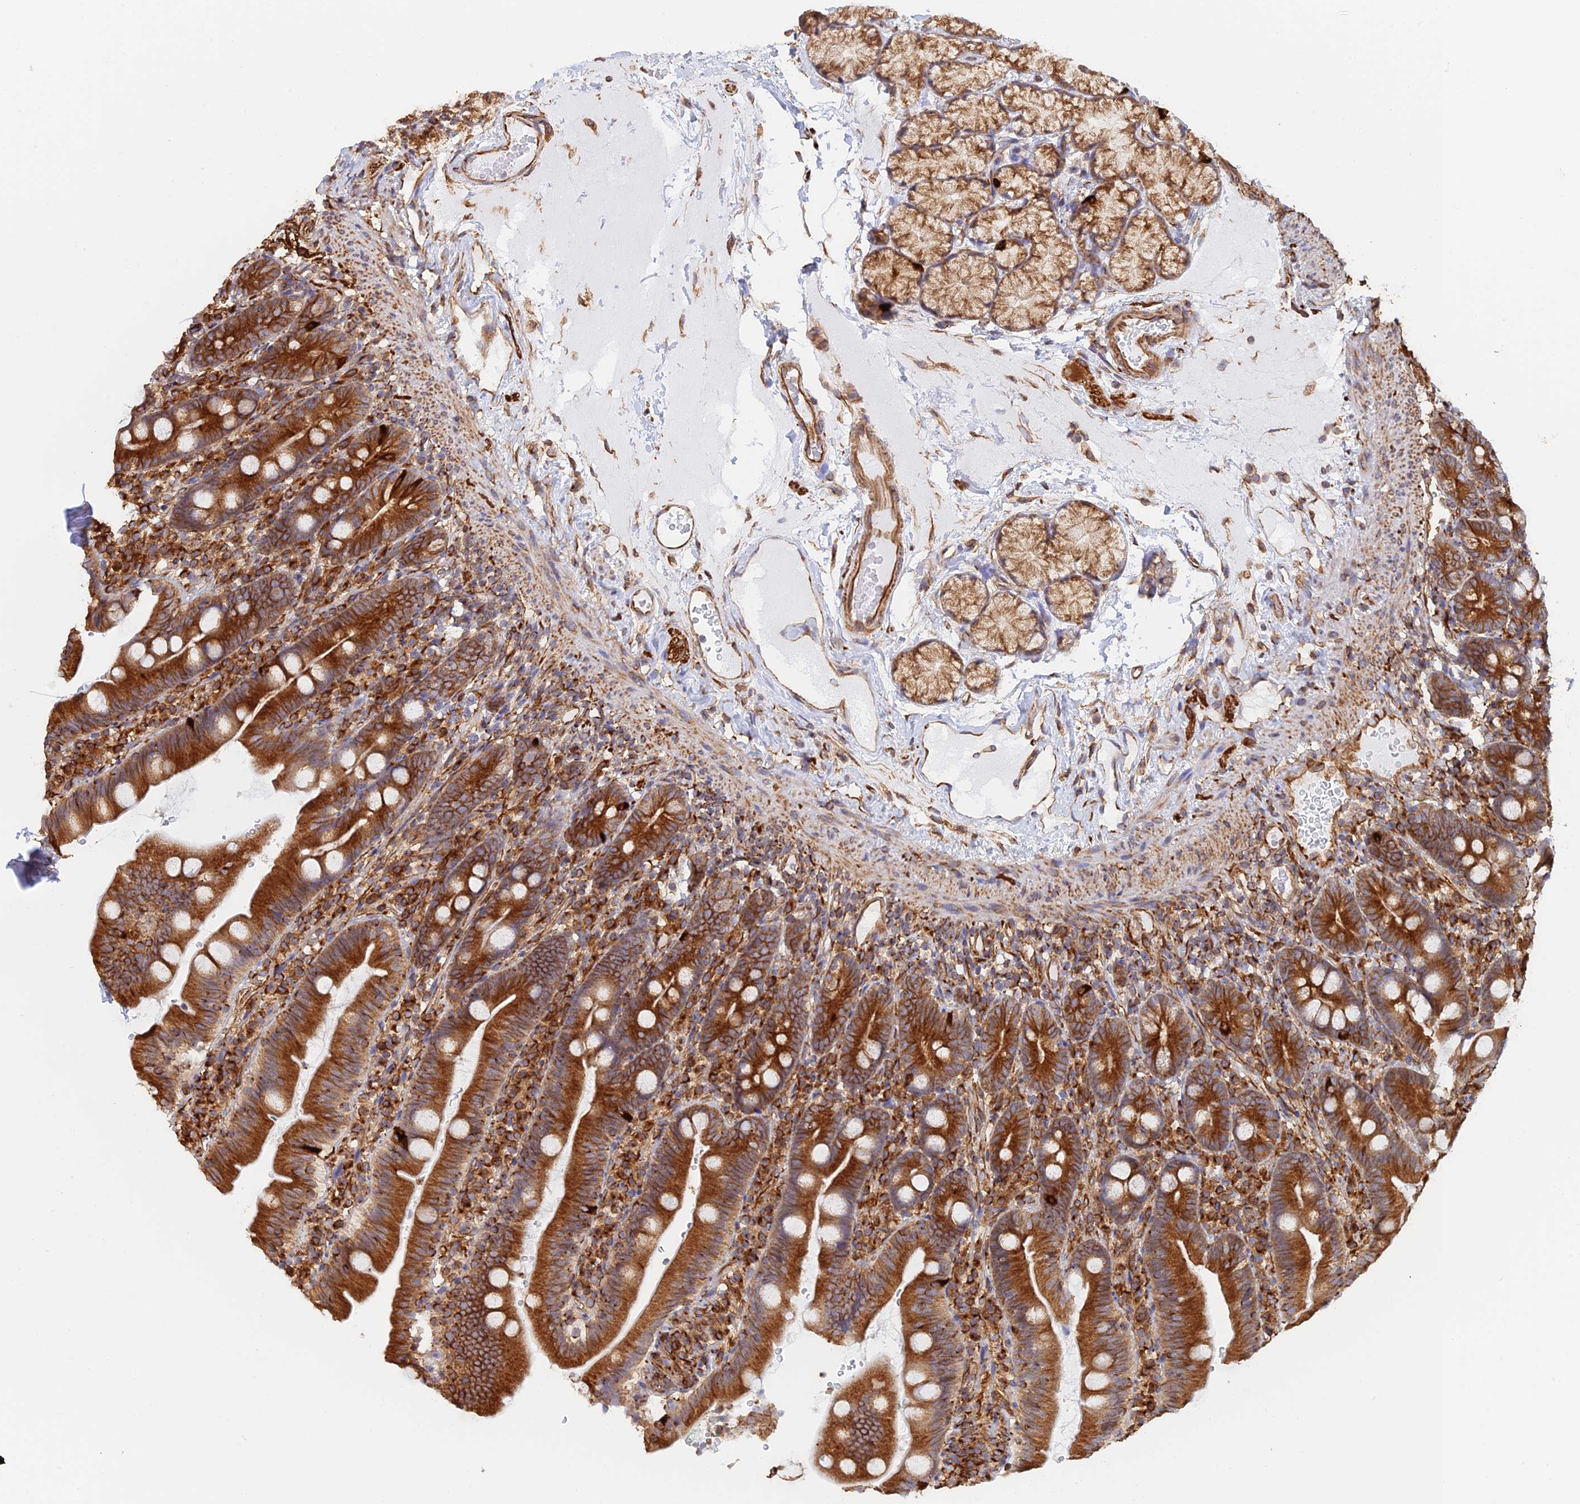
{"staining": {"intensity": "strong", "quantity": "25%-75%", "location": "cytoplasmic/membranous"}, "tissue": "duodenum", "cell_type": "Glandular cells", "image_type": "normal", "snomed": [{"axis": "morphology", "description": "Normal tissue, NOS"}, {"axis": "topography", "description": "Duodenum"}], "caption": "This photomicrograph exhibits unremarkable duodenum stained with immunohistochemistry (IHC) to label a protein in brown. The cytoplasmic/membranous of glandular cells show strong positivity for the protein. Nuclei are counter-stained blue.", "gene": "WBP11", "patient": {"sex": "female", "age": 67}}